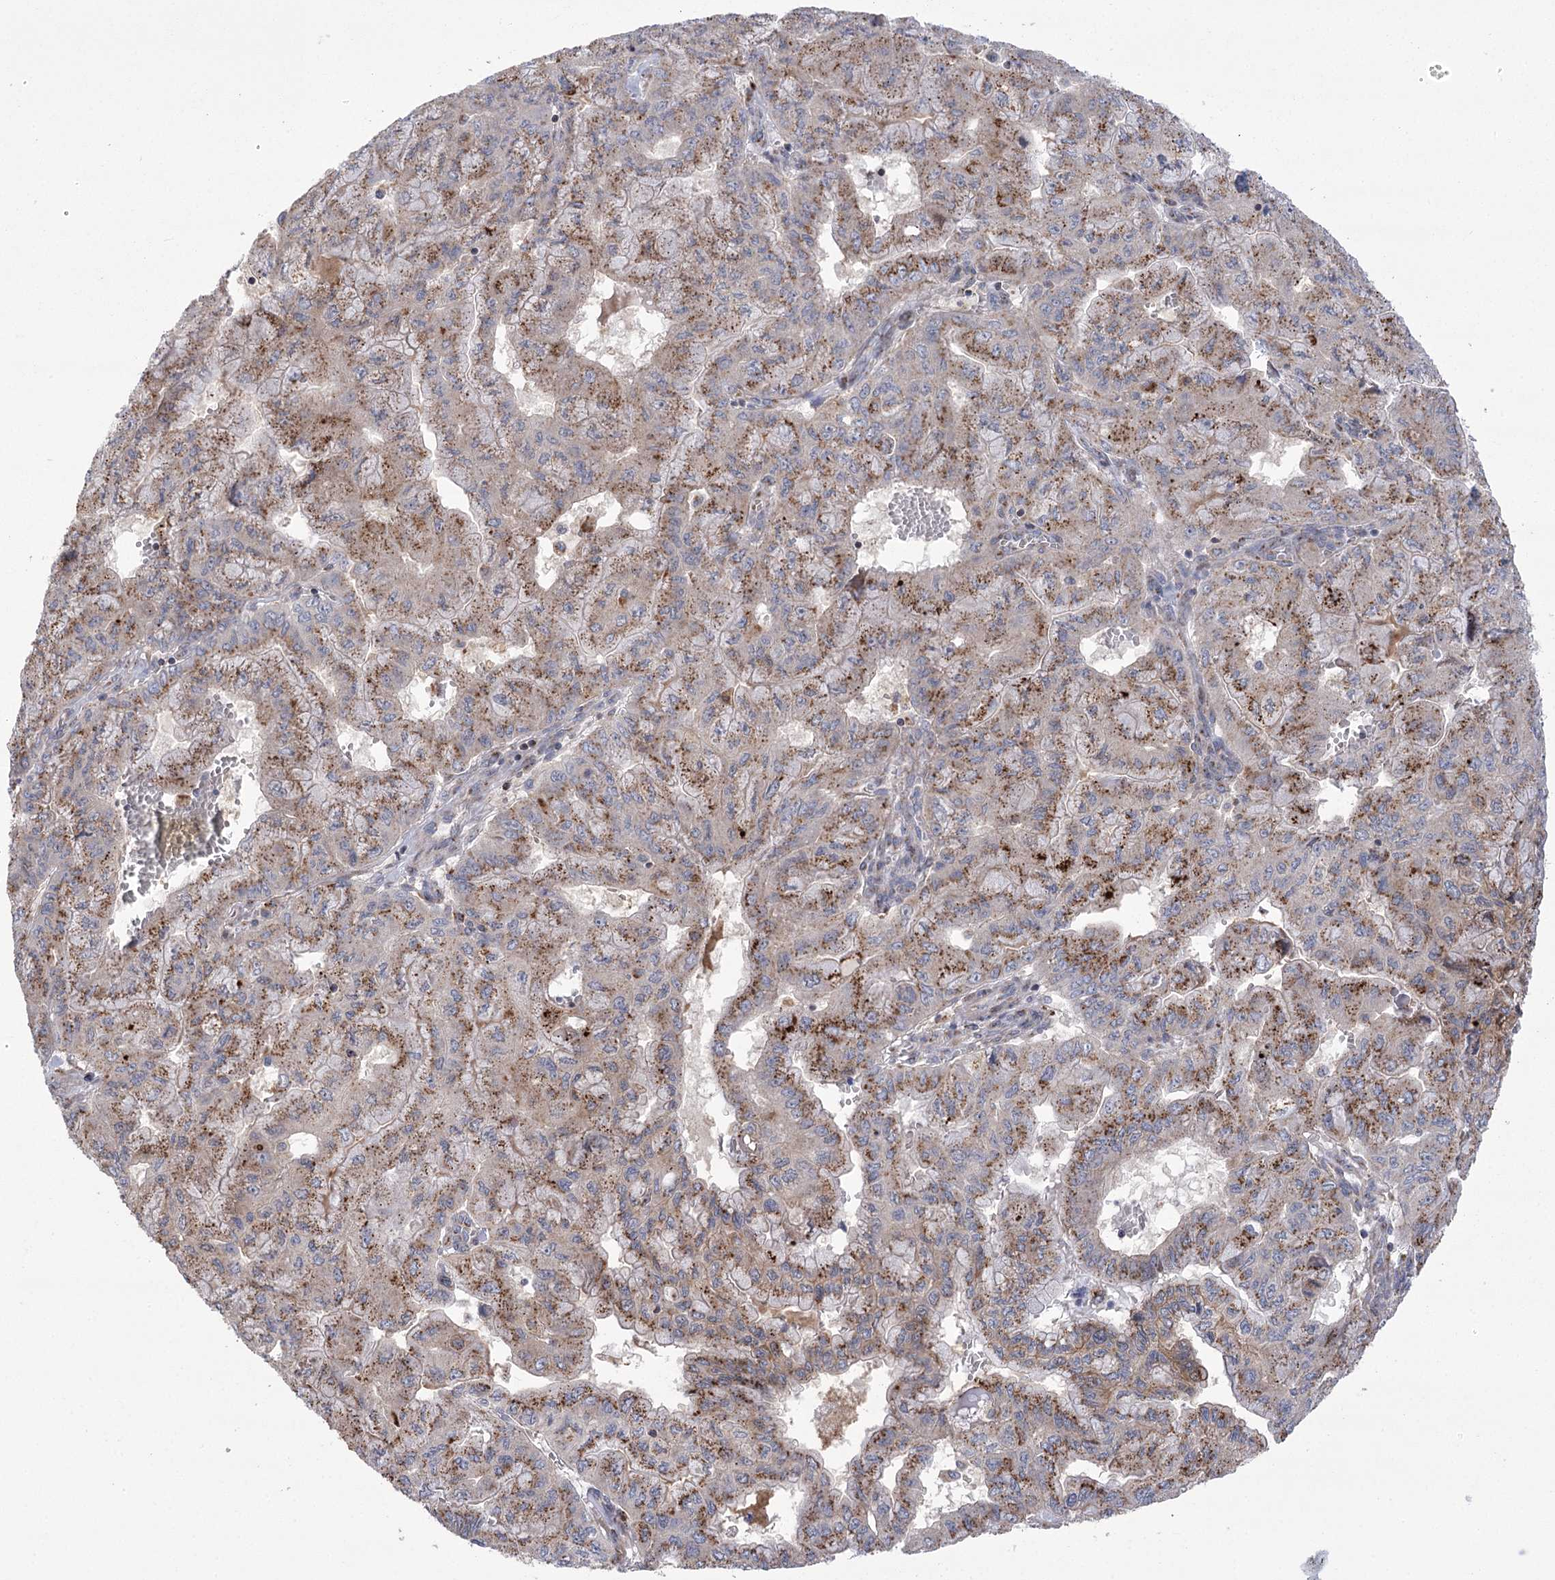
{"staining": {"intensity": "moderate", "quantity": ">75%", "location": "cytoplasmic/membranous"}, "tissue": "pancreatic cancer", "cell_type": "Tumor cells", "image_type": "cancer", "snomed": [{"axis": "morphology", "description": "Adenocarcinoma, NOS"}, {"axis": "topography", "description": "Pancreas"}], "caption": "Adenocarcinoma (pancreatic) stained with DAB (3,3'-diaminobenzidine) immunohistochemistry (IHC) reveals medium levels of moderate cytoplasmic/membranous expression in approximately >75% of tumor cells. Using DAB (3,3'-diaminobenzidine) (brown) and hematoxylin (blue) stains, captured at high magnification using brightfield microscopy.", "gene": "NME7", "patient": {"sex": "male", "age": 51}}